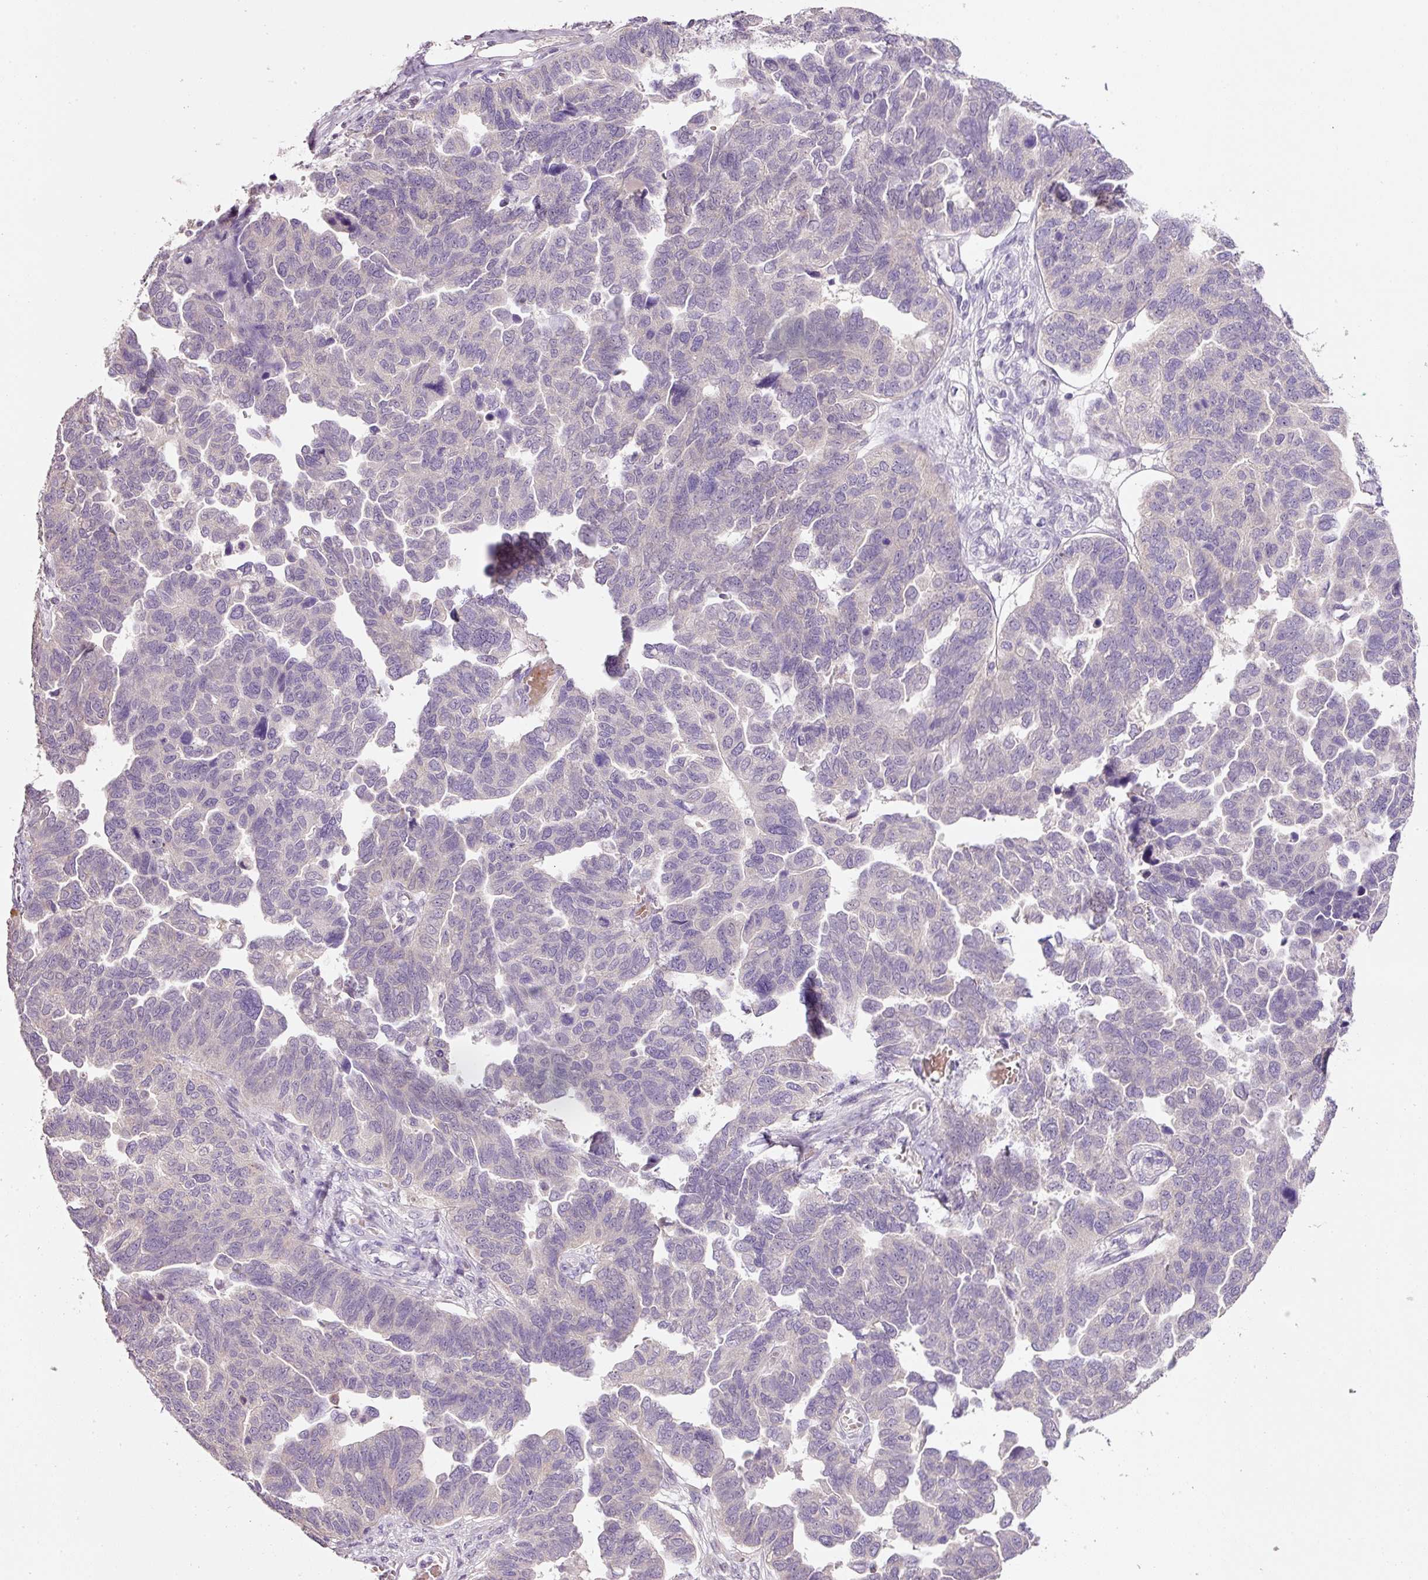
{"staining": {"intensity": "negative", "quantity": "none", "location": "none"}, "tissue": "ovarian cancer", "cell_type": "Tumor cells", "image_type": "cancer", "snomed": [{"axis": "morphology", "description": "Cystadenocarcinoma, serous, NOS"}, {"axis": "topography", "description": "Ovary"}], "caption": "Ovarian serous cystadenocarcinoma was stained to show a protein in brown. There is no significant positivity in tumor cells.", "gene": "TENT5C", "patient": {"sex": "female", "age": 64}}